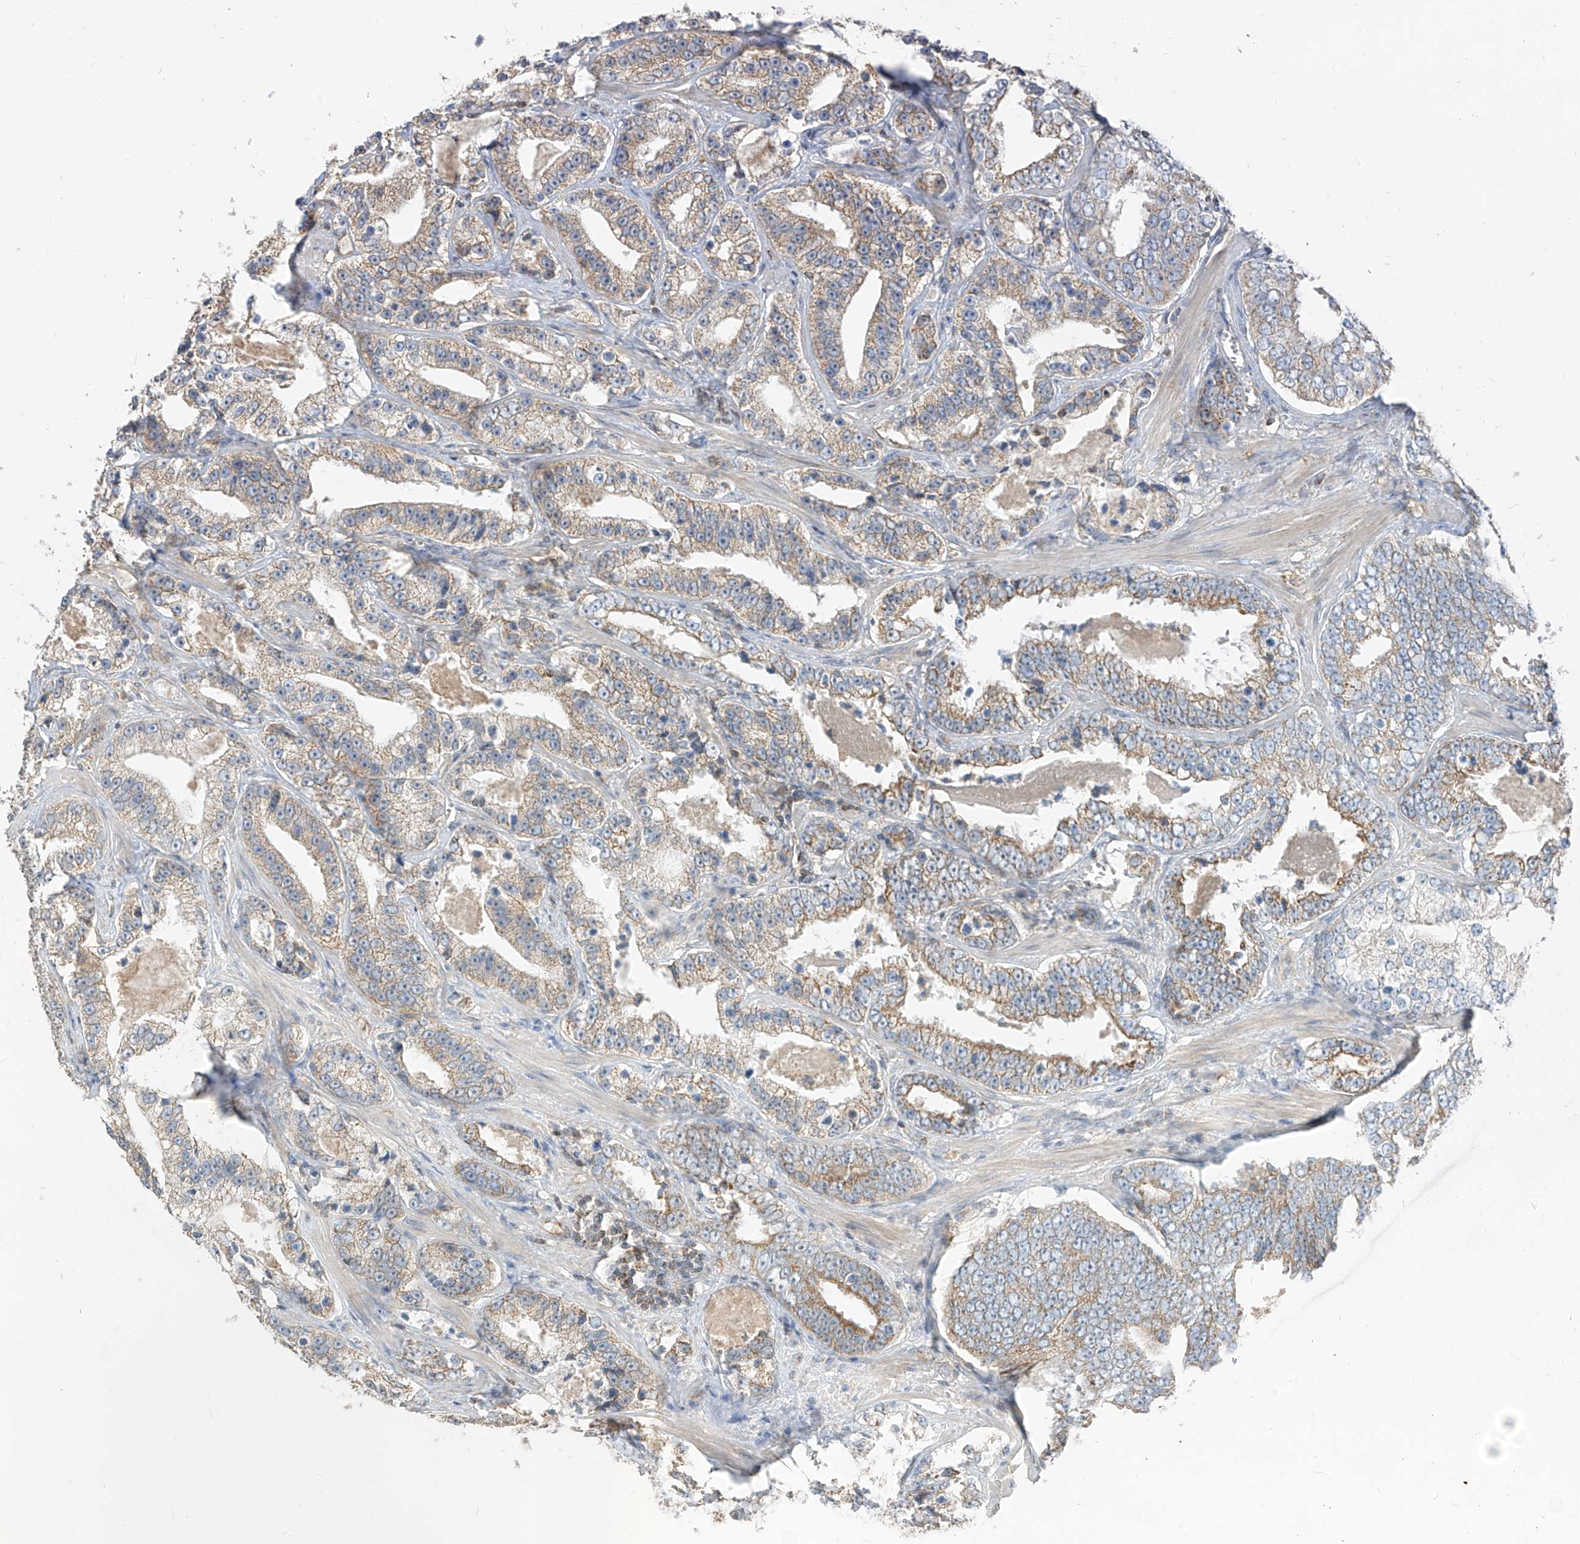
{"staining": {"intensity": "weak", "quantity": "25%-75%", "location": "cytoplasmic/membranous"}, "tissue": "prostate cancer", "cell_type": "Tumor cells", "image_type": "cancer", "snomed": [{"axis": "morphology", "description": "Adenocarcinoma, High grade"}, {"axis": "topography", "description": "Prostate"}], "caption": "High-grade adenocarcinoma (prostate) tissue exhibits weak cytoplasmic/membranous positivity in about 25%-75% of tumor cells", "gene": "ETHE1", "patient": {"sex": "male", "age": 62}}